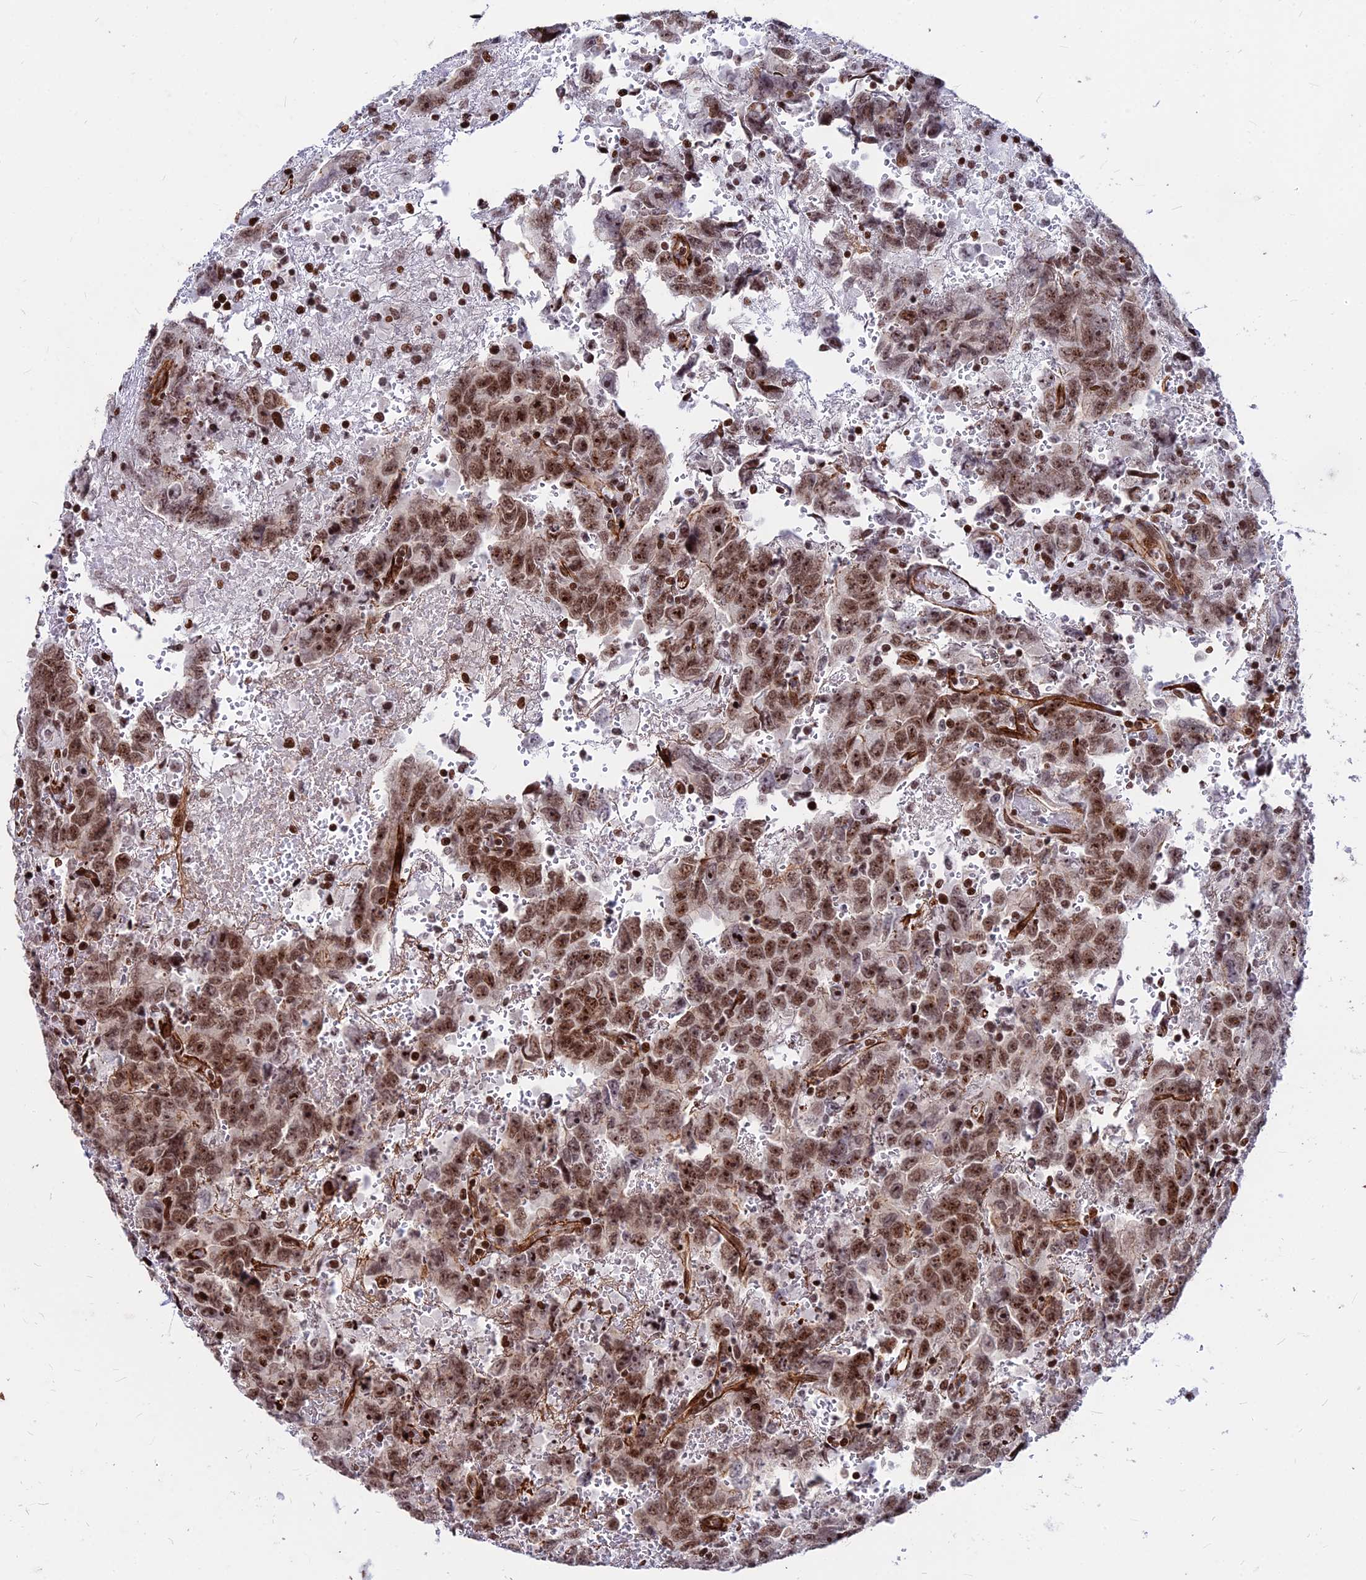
{"staining": {"intensity": "strong", "quantity": ">75%", "location": "nuclear"}, "tissue": "testis cancer", "cell_type": "Tumor cells", "image_type": "cancer", "snomed": [{"axis": "morphology", "description": "Carcinoma, Embryonal, NOS"}, {"axis": "topography", "description": "Testis"}], "caption": "Testis embryonal carcinoma stained with a protein marker reveals strong staining in tumor cells.", "gene": "NYAP2", "patient": {"sex": "male", "age": 45}}